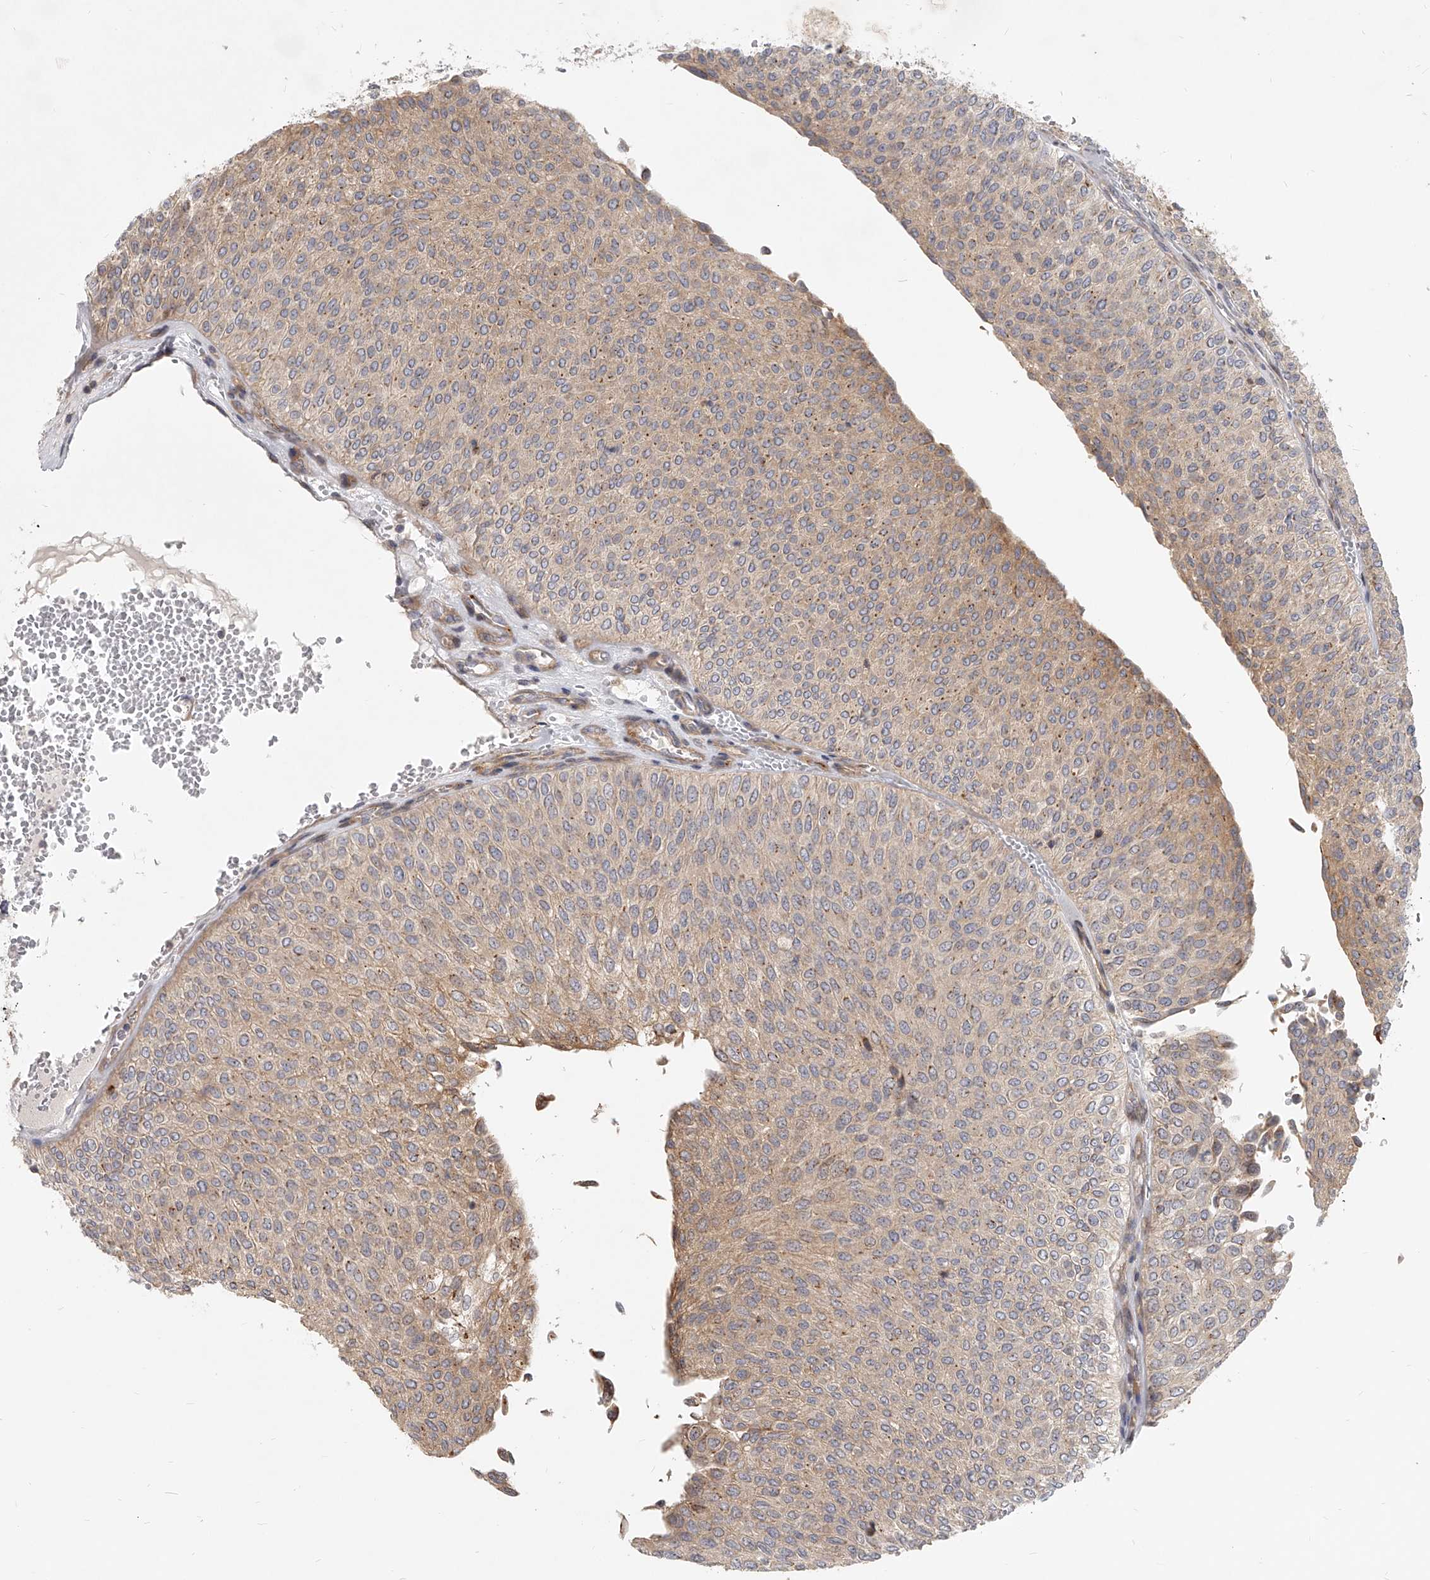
{"staining": {"intensity": "weak", "quantity": ">75%", "location": "cytoplasmic/membranous"}, "tissue": "urothelial cancer", "cell_type": "Tumor cells", "image_type": "cancer", "snomed": [{"axis": "morphology", "description": "Urothelial carcinoma, Low grade"}, {"axis": "topography", "description": "Urinary bladder"}], "caption": "Immunohistochemical staining of human low-grade urothelial carcinoma reveals low levels of weak cytoplasmic/membranous expression in about >75% of tumor cells. Nuclei are stained in blue.", "gene": "SLC37A1", "patient": {"sex": "male", "age": 78}}